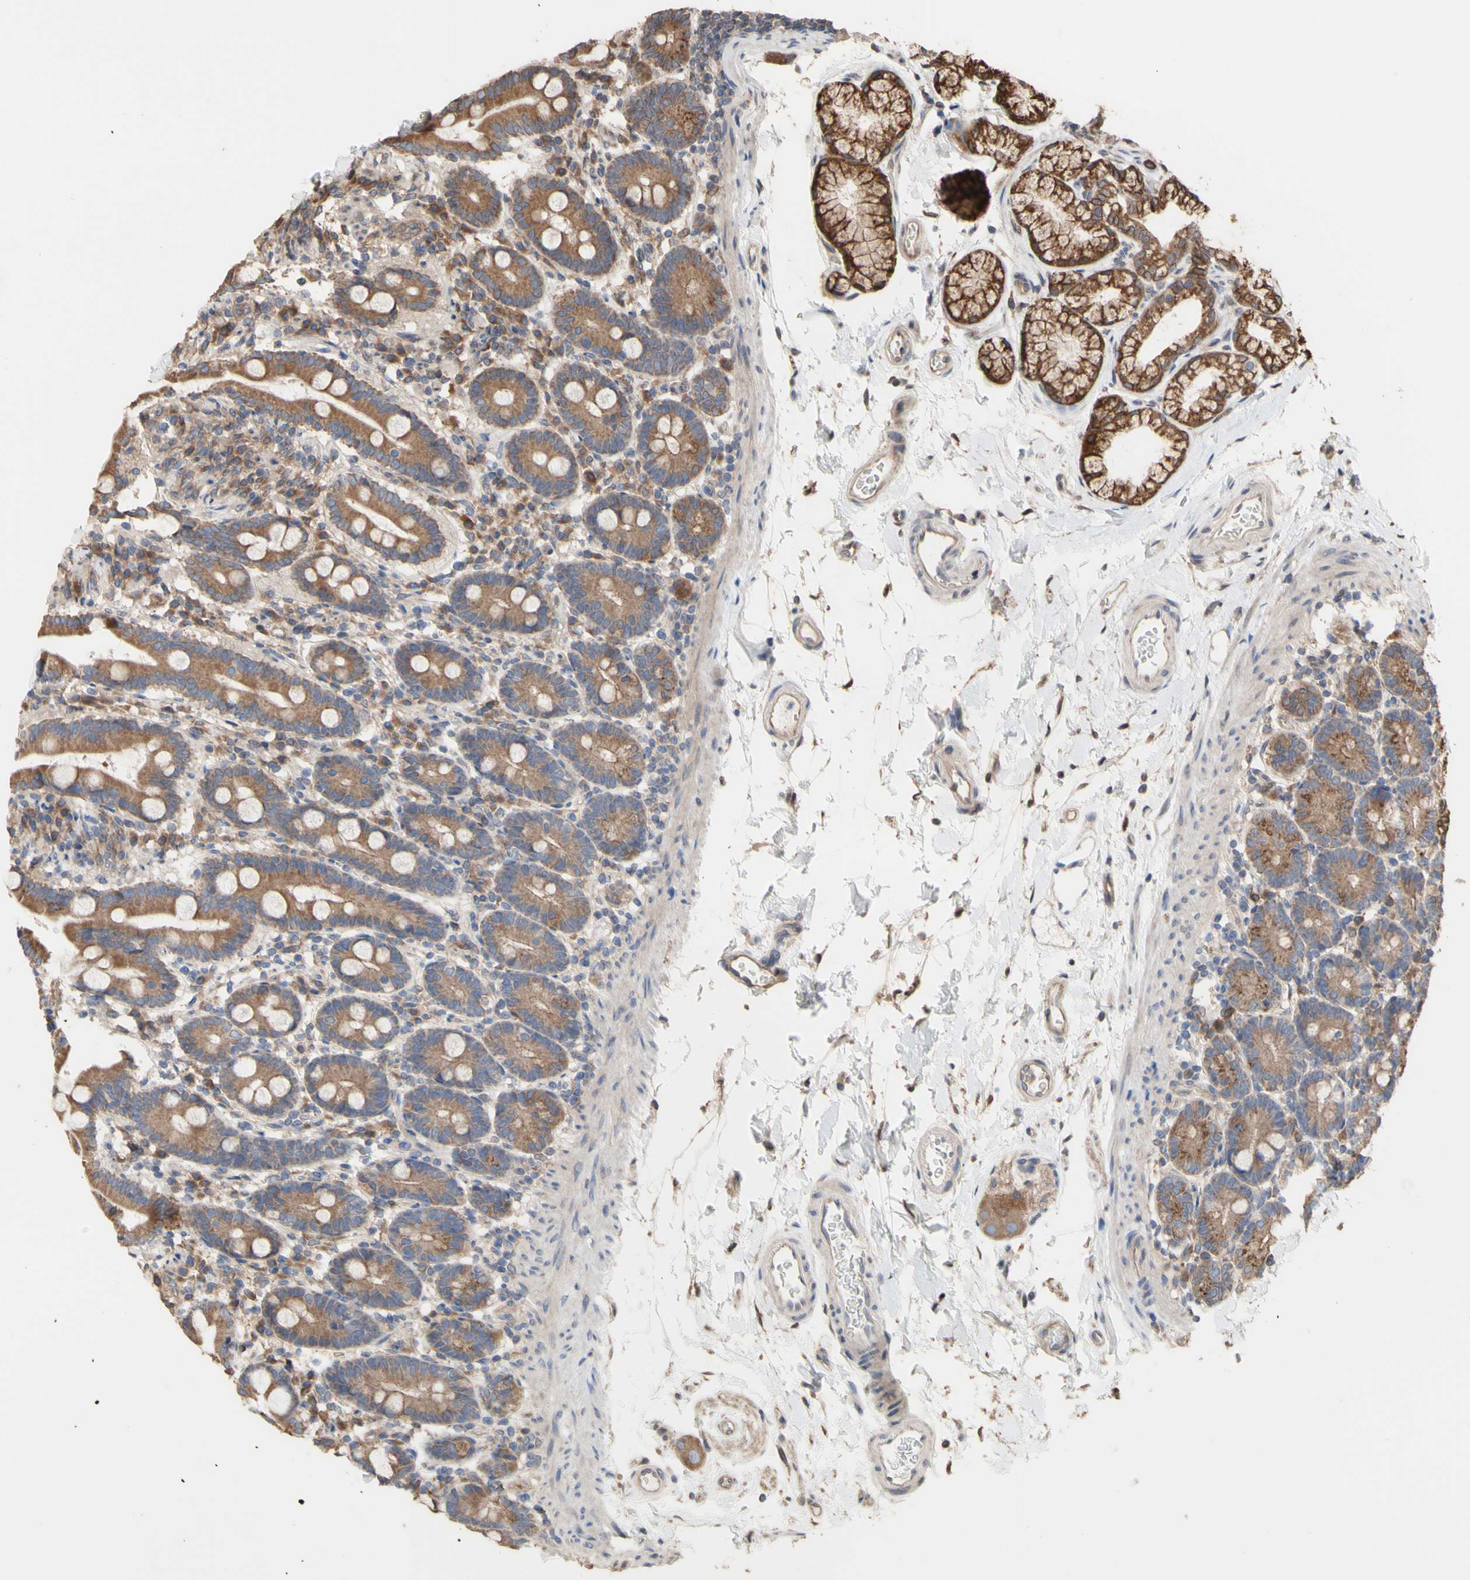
{"staining": {"intensity": "moderate", "quantity": ">75%", "location": "cytoplasmic/membranous"}, "tissue": "duodenum", "cell_type": "Glandular cells", "image_type": "normal", "snomed": [{"axis": "morphology", "description": "Normal tissue, NOS"}, {"axis": "topography", "description": "Duodenum"}], "caption": "Brown immunohistochemical staining in unremarkable duodenum displays moderate cytoplasmic/membranous staining in approximately >75% of glandular cells. Using DAB (3,3'-diaminobenzidine) (brown) and hematoxylin (blue) stains, captured at high magnification using brightfield microscopy.", "gene": "NECTIN3", "patient": {"sex": "male", "age": 54}}